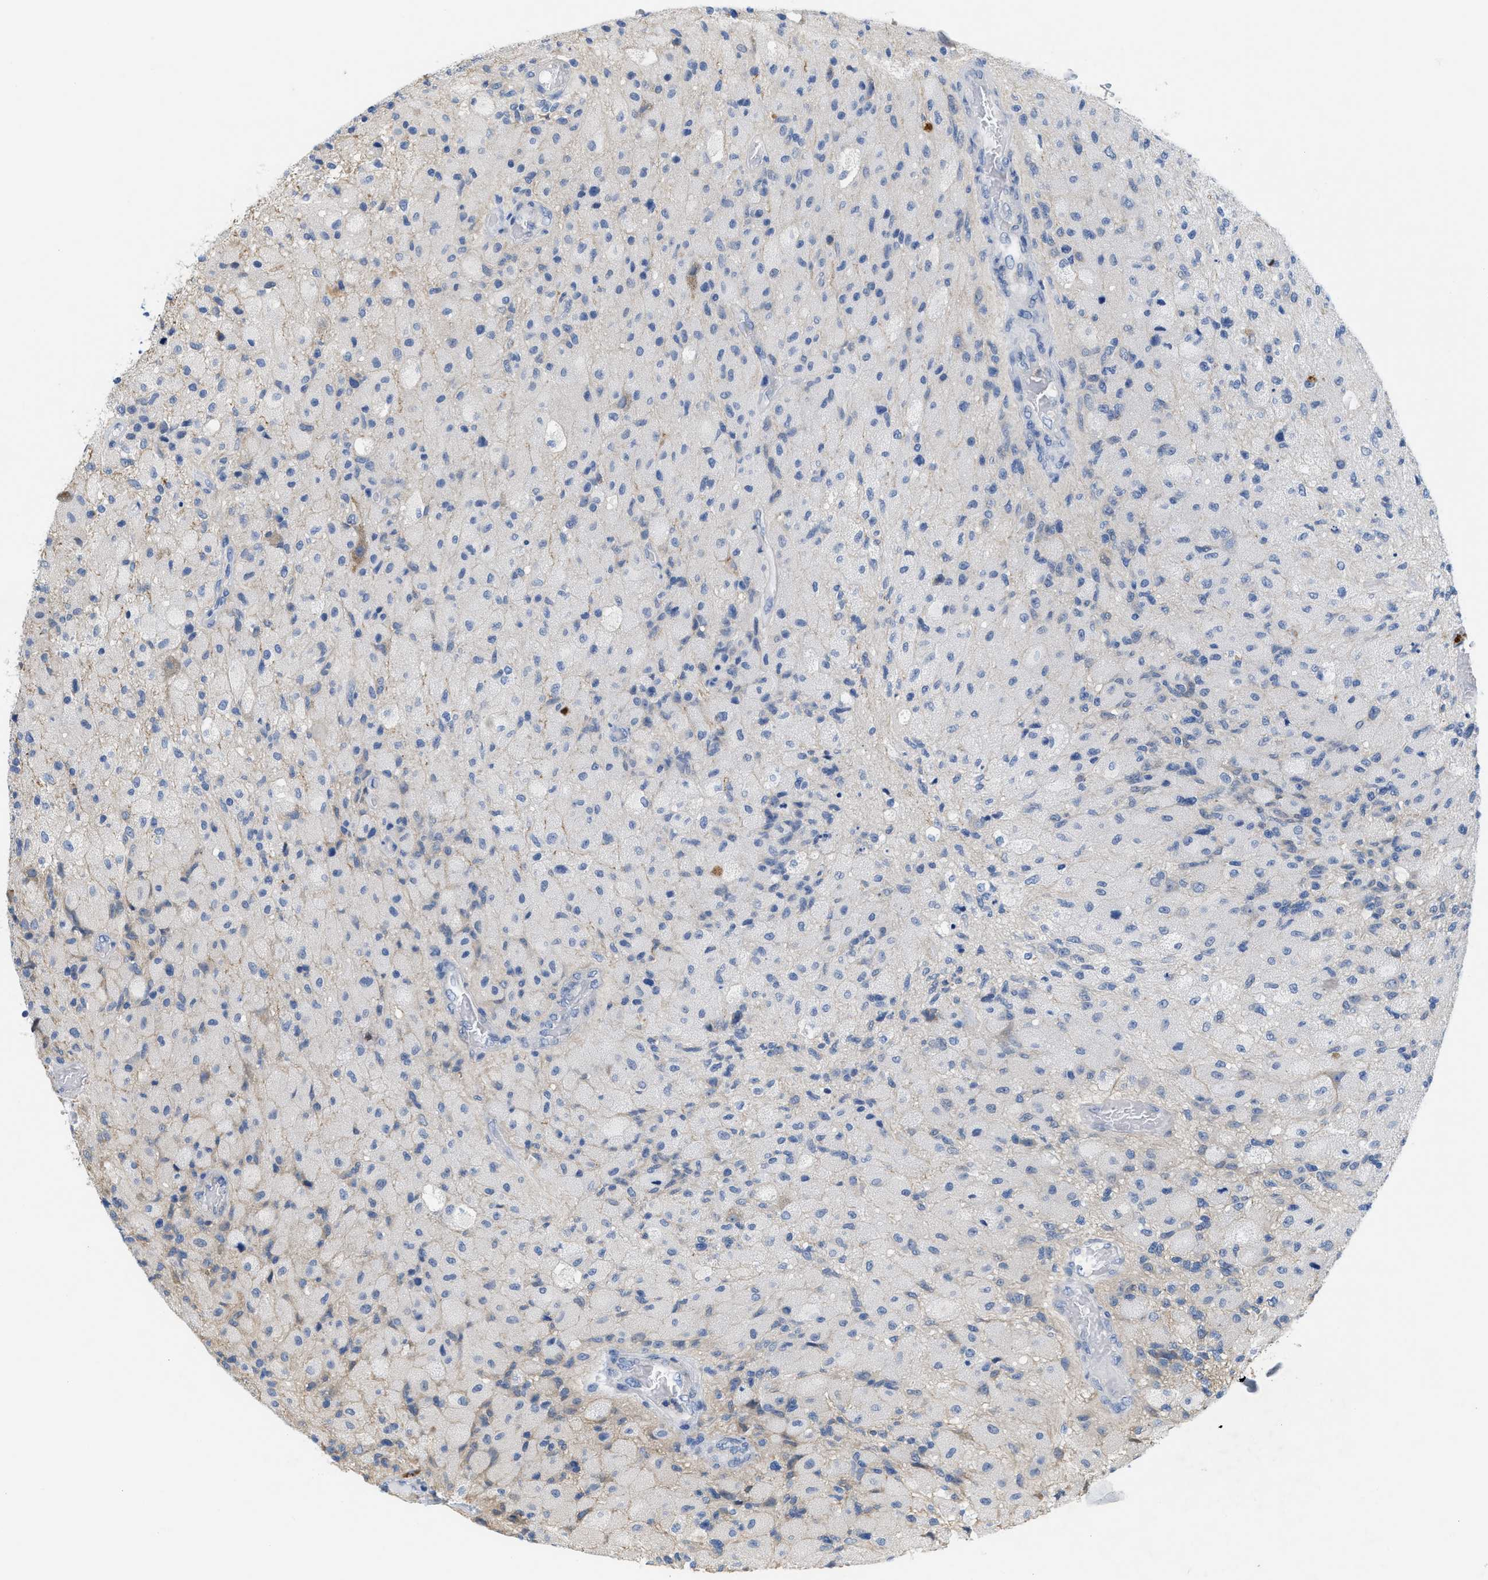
{"staining": {"intensity": "negative", "quantity": "none", "location": "none"}, "tissue": "glioma", "cell_type": "Tumor cells", "image_type": "cancer", "snomed": [{"axis": "morphology", "description": "Normal tissue, NOS"}, {"axis": "morphology", "description": "Glioma, malignant, High grade"}, {"axis": "topography", "description": "Cerebral cortex"}], "caption": "Immunohistochemistry photomicrograph of neoplastic tissue: malignant glioma (high-grade) stained with DAB (3,3'-diaminobenzidine) displays no significant protein positivity in tumor cells.", "gene": "CPA2", "patient": {"sex": "male", "age": 77}}